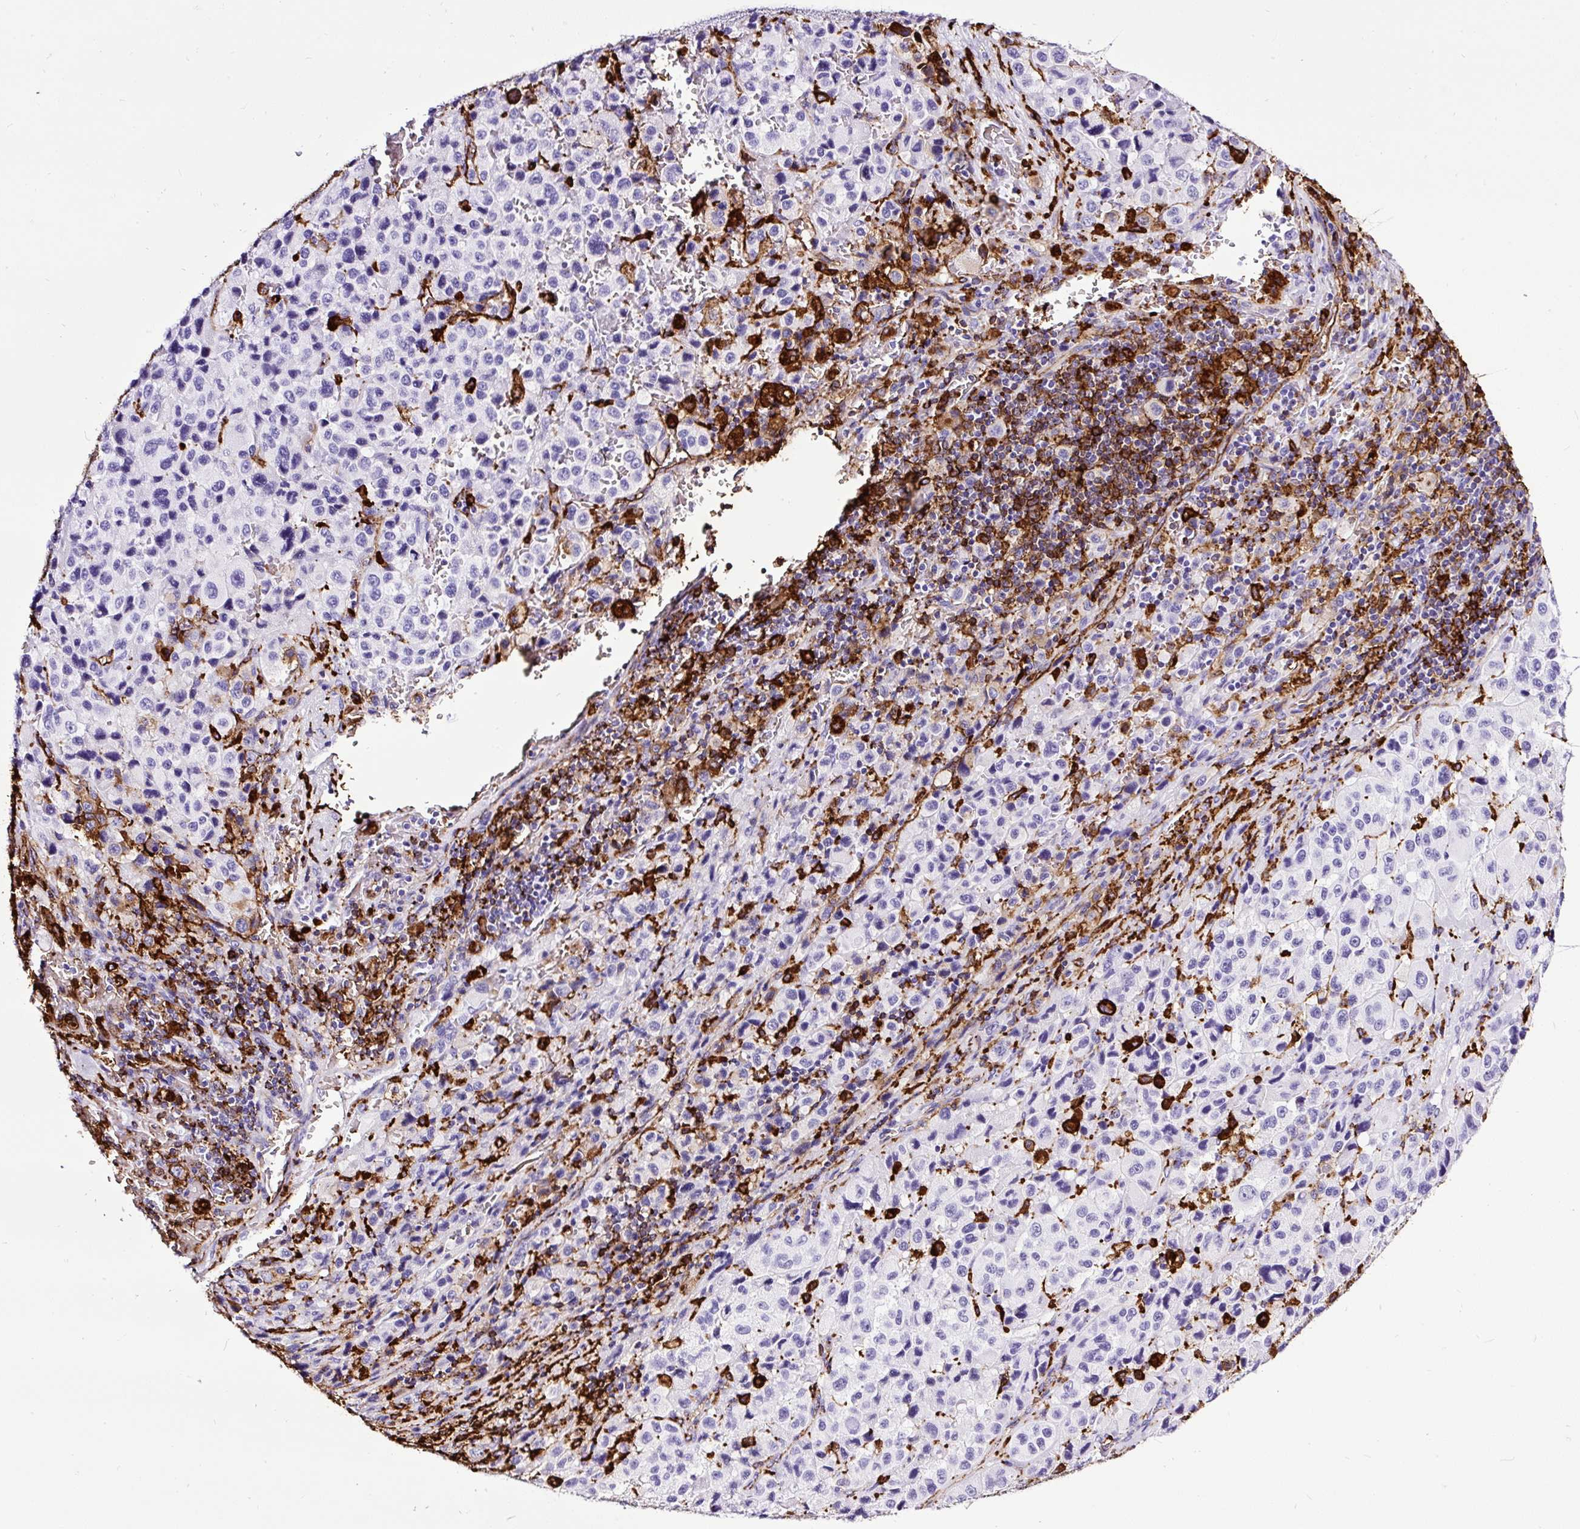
{"staining": {"intensity": "negative", "quantity": "none", "location": "none"}, "tissue": "melanoma", "cell_type": "Tumor cells", "image_type": "cancer", "snomed": [{"axis": "morphology", "description": "Malignant melanoma, Metastatic site"}, {"axis": "topography", "description": "Lymph node"}], "caption": "The micrograph displays no significant expression in tumor cells of melanoma.", "gene": "HLA-DRA", "patient": {"sex": "female", "age": 65}}